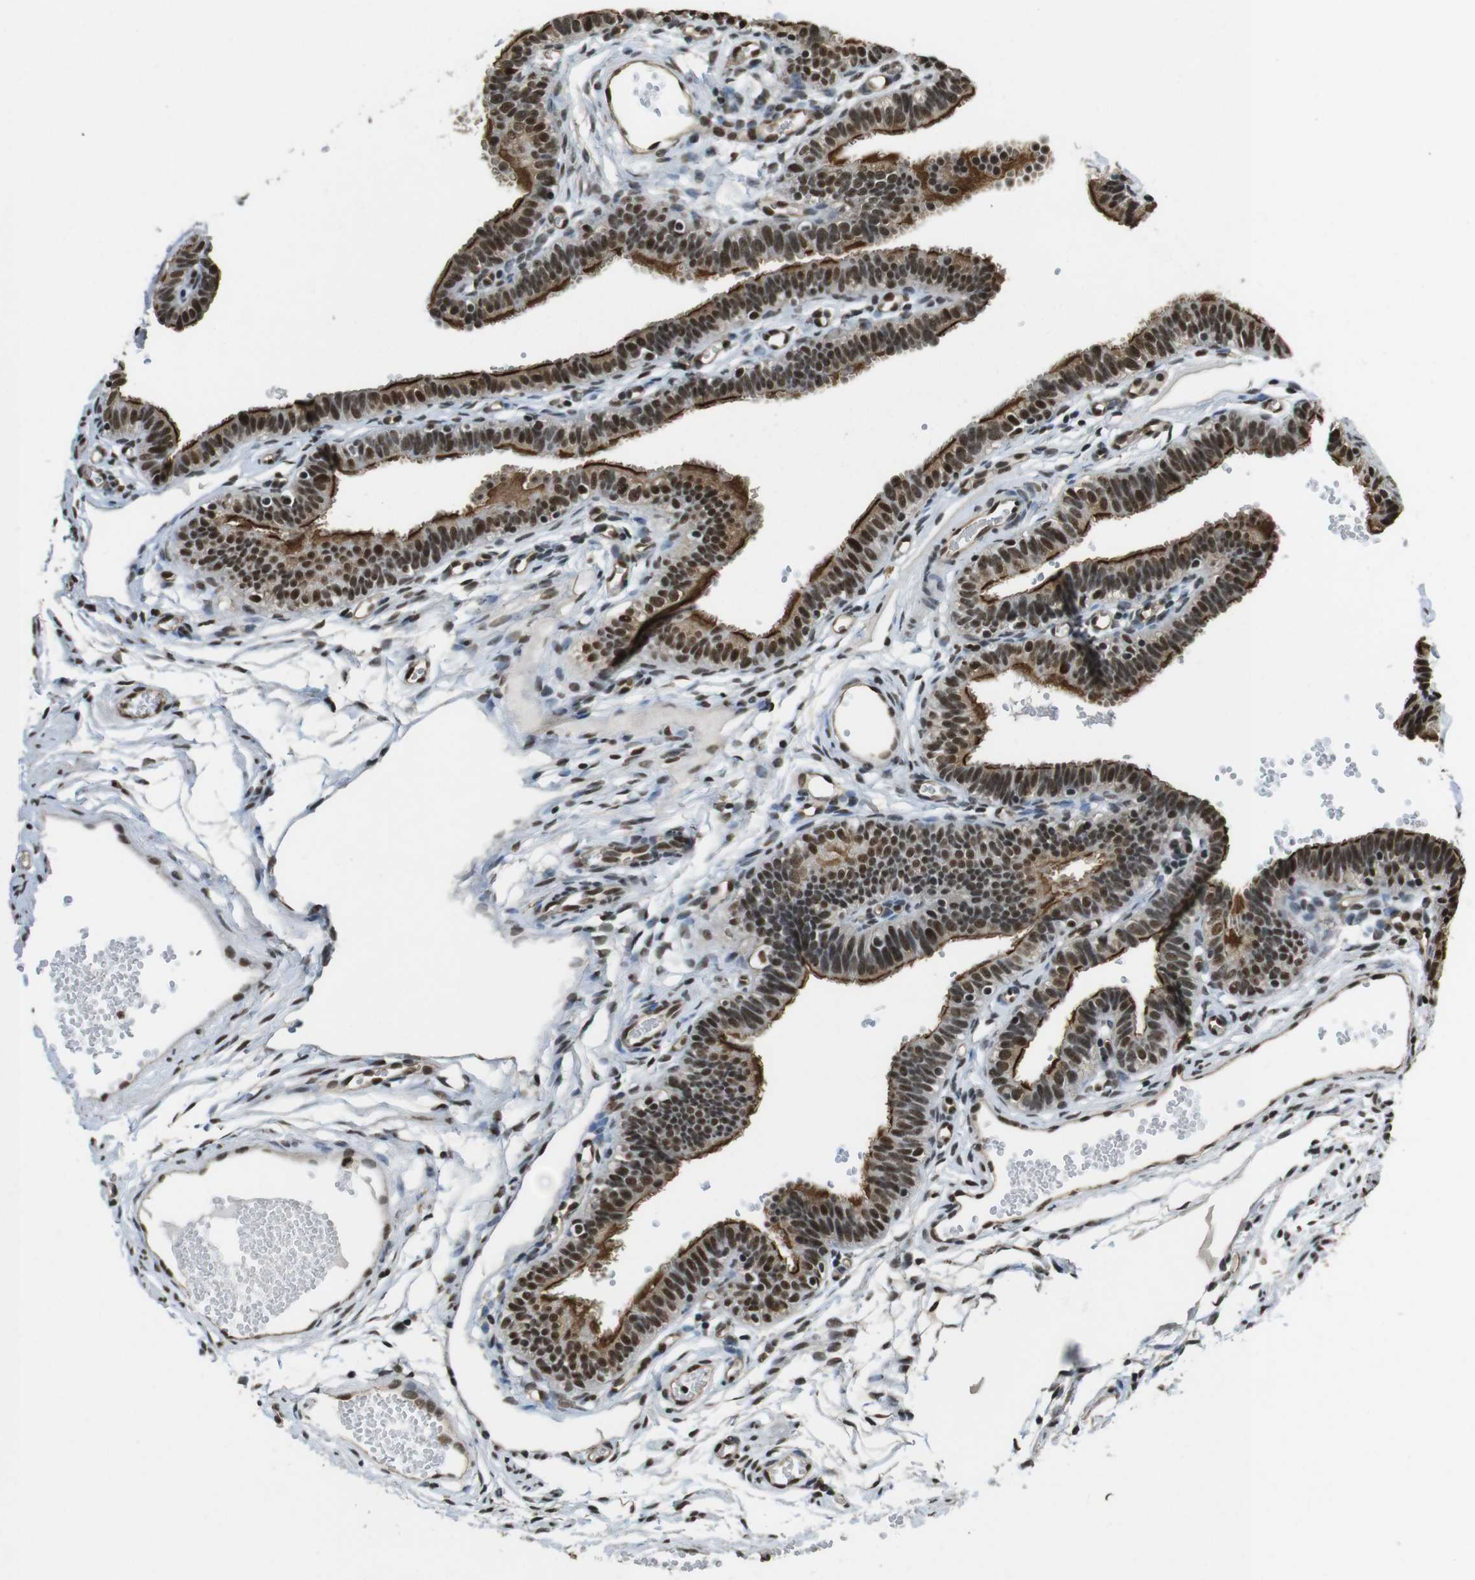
{"staining": {"intensity": "moderate", "quantity": ">75%", "location": "cytoplasmic/membranous,nuclear"}, "tissue": "fallopian tube", "cell_type": "Glandular cells", "image_type": "normal", "snomed": [{"axis": "morphology", "description": "Normal tissue, NOS"}, {"axis": "topography", "description": "Fallopian tube"}, {"axis": "topography", "description": "Placenta"}], "caption": "Moderate cytoplasmic/membranous,nuclear positivity is present in approximately >75% of glandular cells in benign fallopian tube. The staining was performed using DAB, with brown indicating positive protein expression. Nuclei are stained blue with hematoxylin.", "gene": "CSNK2B", "patient": {"sex": "female", "age": 34}}